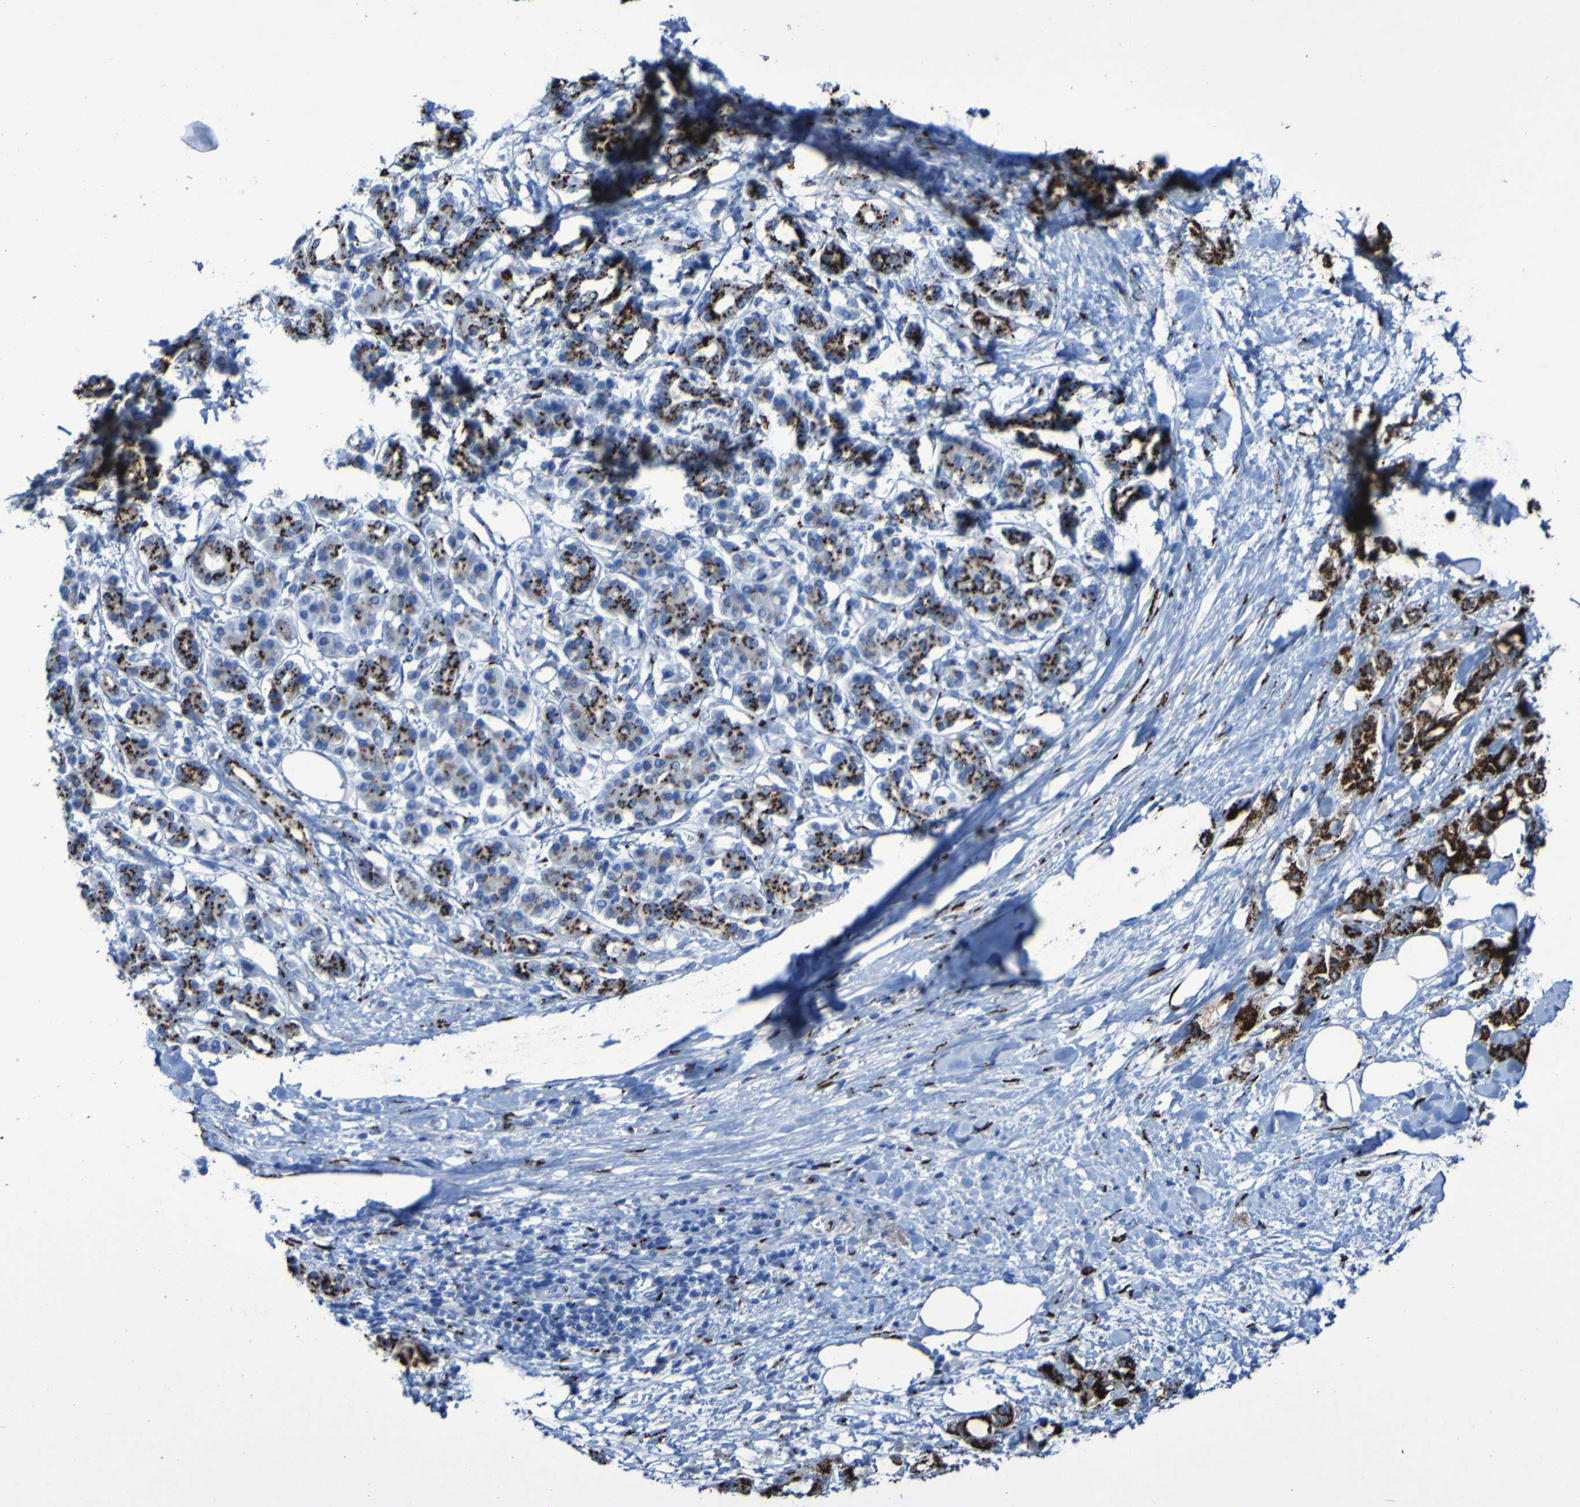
{"staining": {"intensity": "strong", "quantity": ">75%", "location": "cytoplasmic/membranous"}, "tissue": "pancreatic cancer", "cell_type": "Tumor cells", "image_type": "cancer", "snomed": [{"axis": "morphology", "description": "Adenocarcinoma, NOS"}, {"axis": "topography", "description": "Pancreas"}], "caption": "Immunohistochemistry staining of pancreatic adenocarcinoma, which exhibits high levels of strong cytoplasmic/membranous positivity in about >75% of tumor cells indicating strong cytoplasmic/membranous protein expression. The staining was performed using DAB (3,3'-diaminobenzidine) (brown) for protein detection and nuclei were counterstained in hematoxylin (blue).", "gene": "GOLM1", "patient": {"sex": "female", "age": 56}}